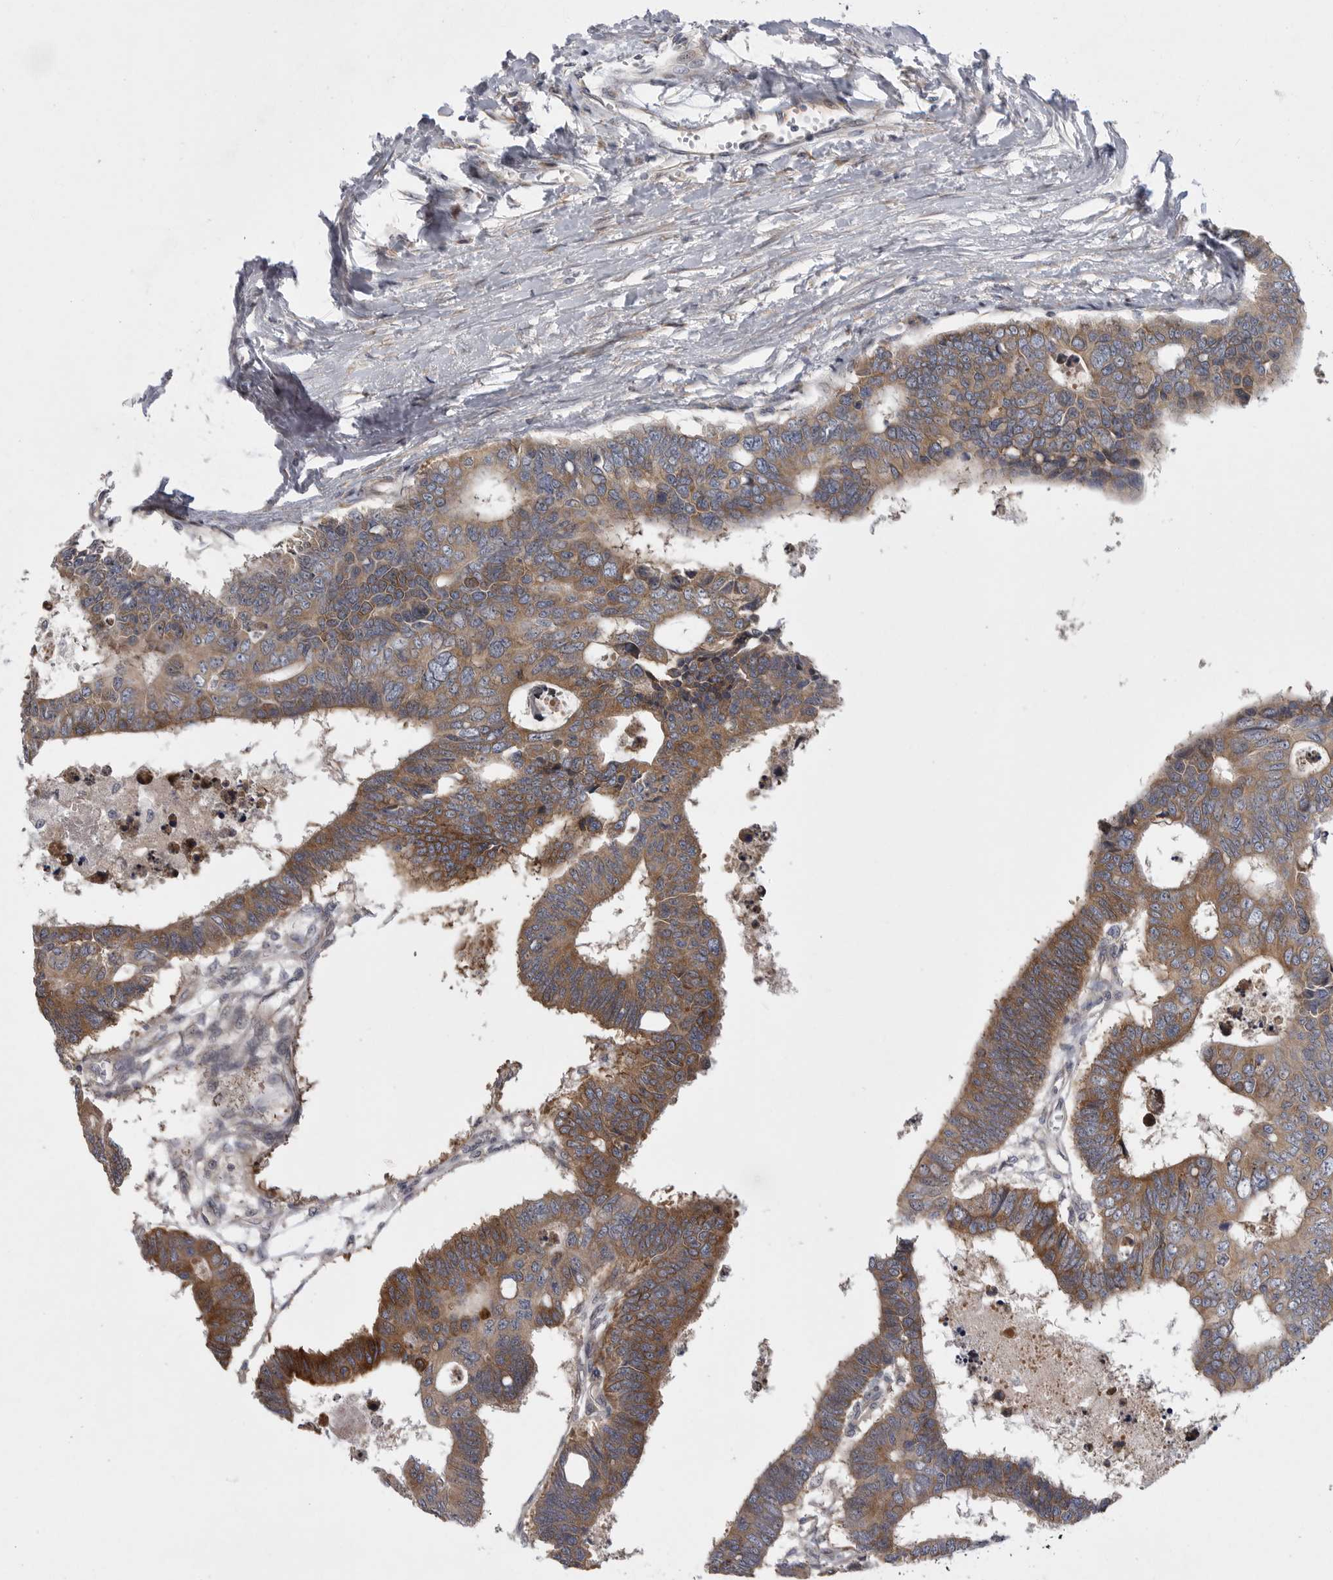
{"staining": {"intensity": "moderate", "quantity": ">75%", "location": "cytoplasmic/membranous"}, "tissue": "colorectal cancer", "cell_type": "Tumor cells", "image_type": "cancer", "snomed": [{"axis": "morphology", "description": "Adenocarcinoma, NOS"}, {"axis": "topography", "description": "Rectum"}], "caption": "A histopathology image showing moderate cytoplasmic/membranous positivity in approximately >75% of tumor cells in colorectal adenocarcinoma, as visualized by brown immunohistochemical staining.", "gene": "FBXO43", "patient": {"sex": "male", "age": 84}}